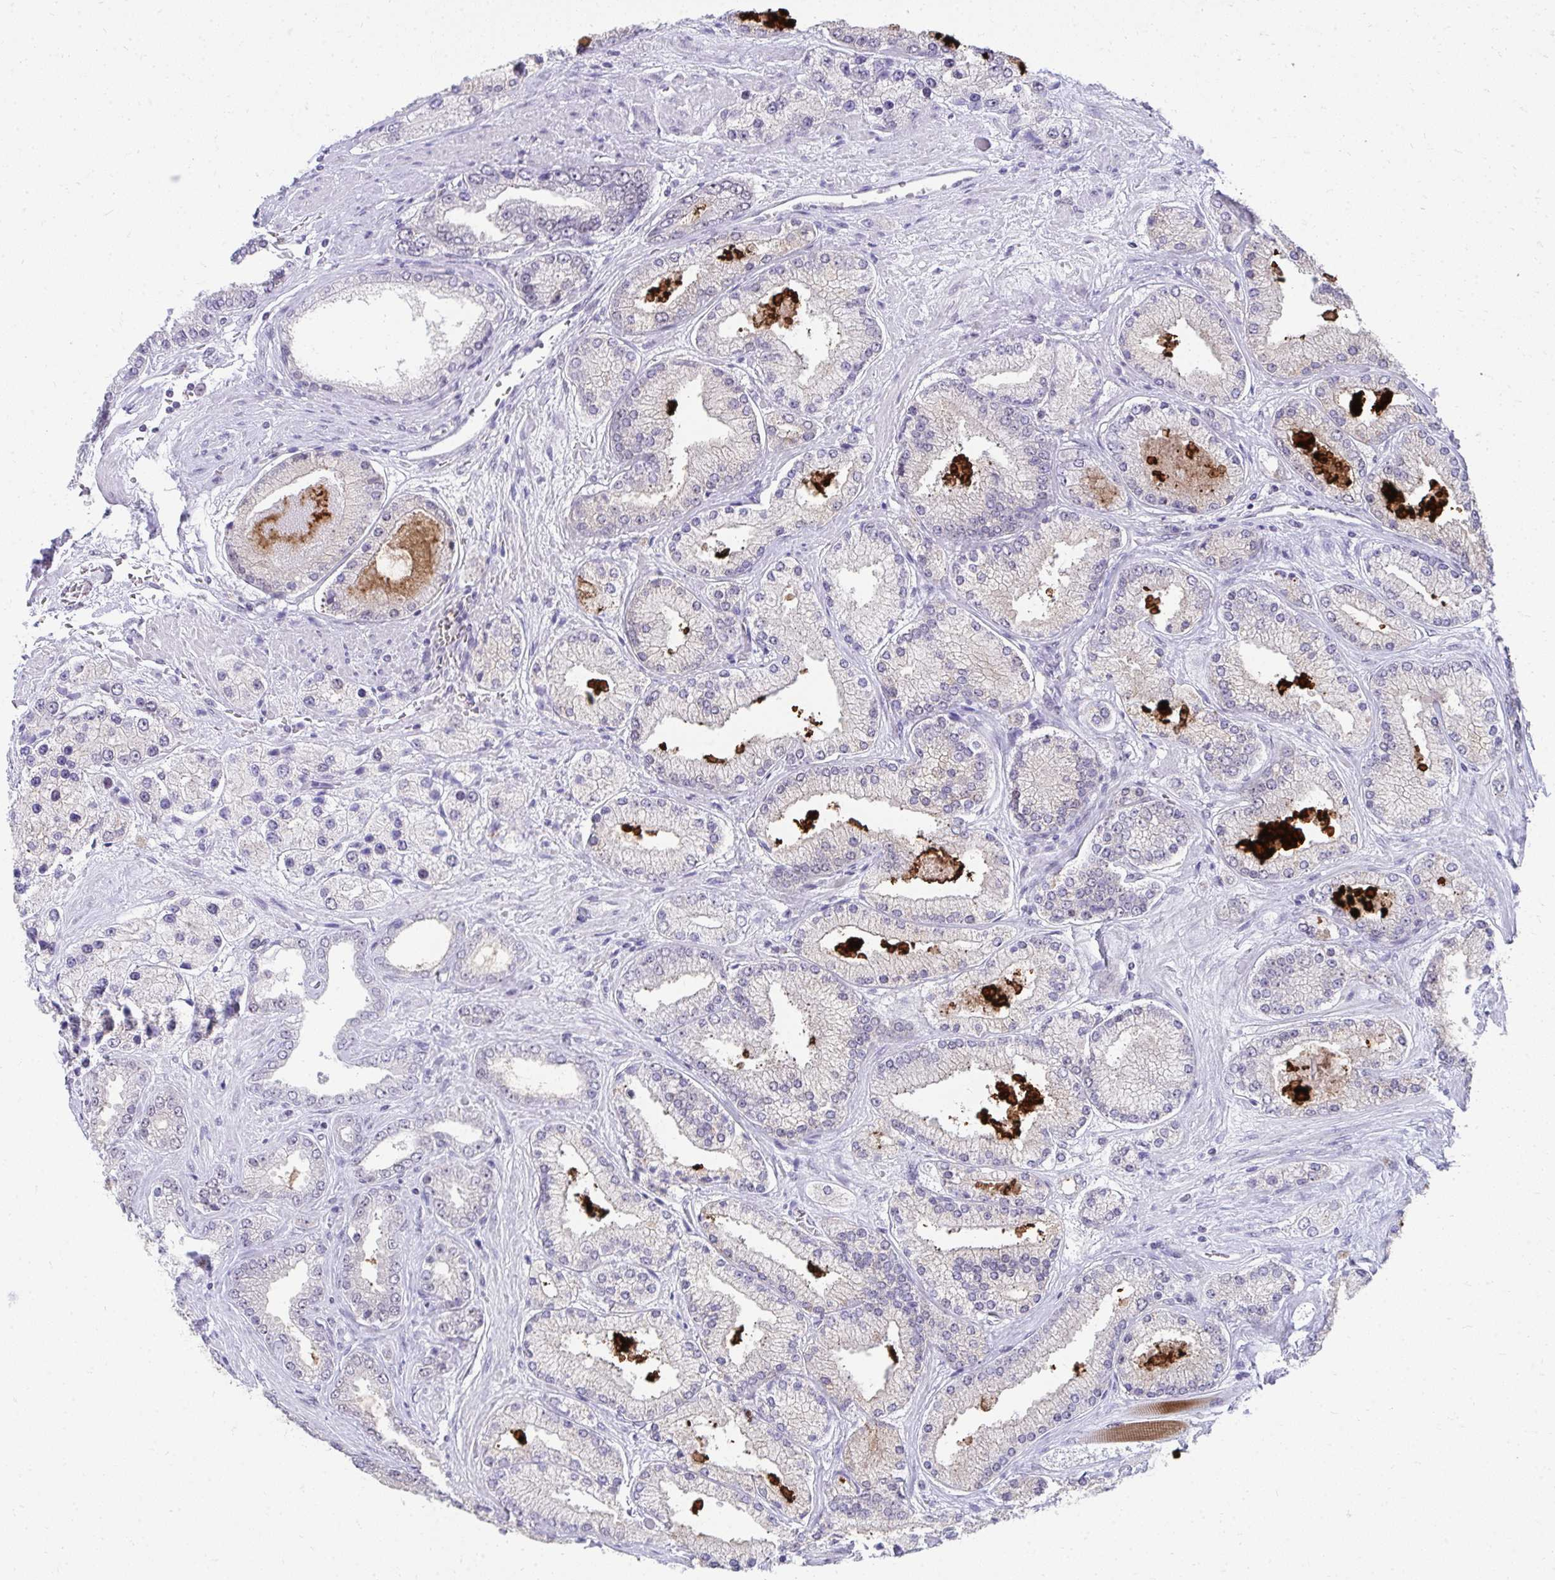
{"staining": {"intensity": "negative", "quantity": "none", "location": "none"}, "tissue": "prostate cancer", "cell_type": "Tumor cells", "image_type": "cancer", "snomed": [{"axis": "morphology", "description": "Adenocarcinoma, High grade"}, {"axis": "topography", "description": "Prostate"}], "caption": "Prostate cancer (high-grade adenocarcinoma) was stained to show a protein in brown. There is no significant positivity in tumor cells. (DAB (3,3'-diaminobenzidine) immunohistochemistry (IHC), high magnification).", "gene": "HIRA", "patient": {"sex": "male", "age": 67}}